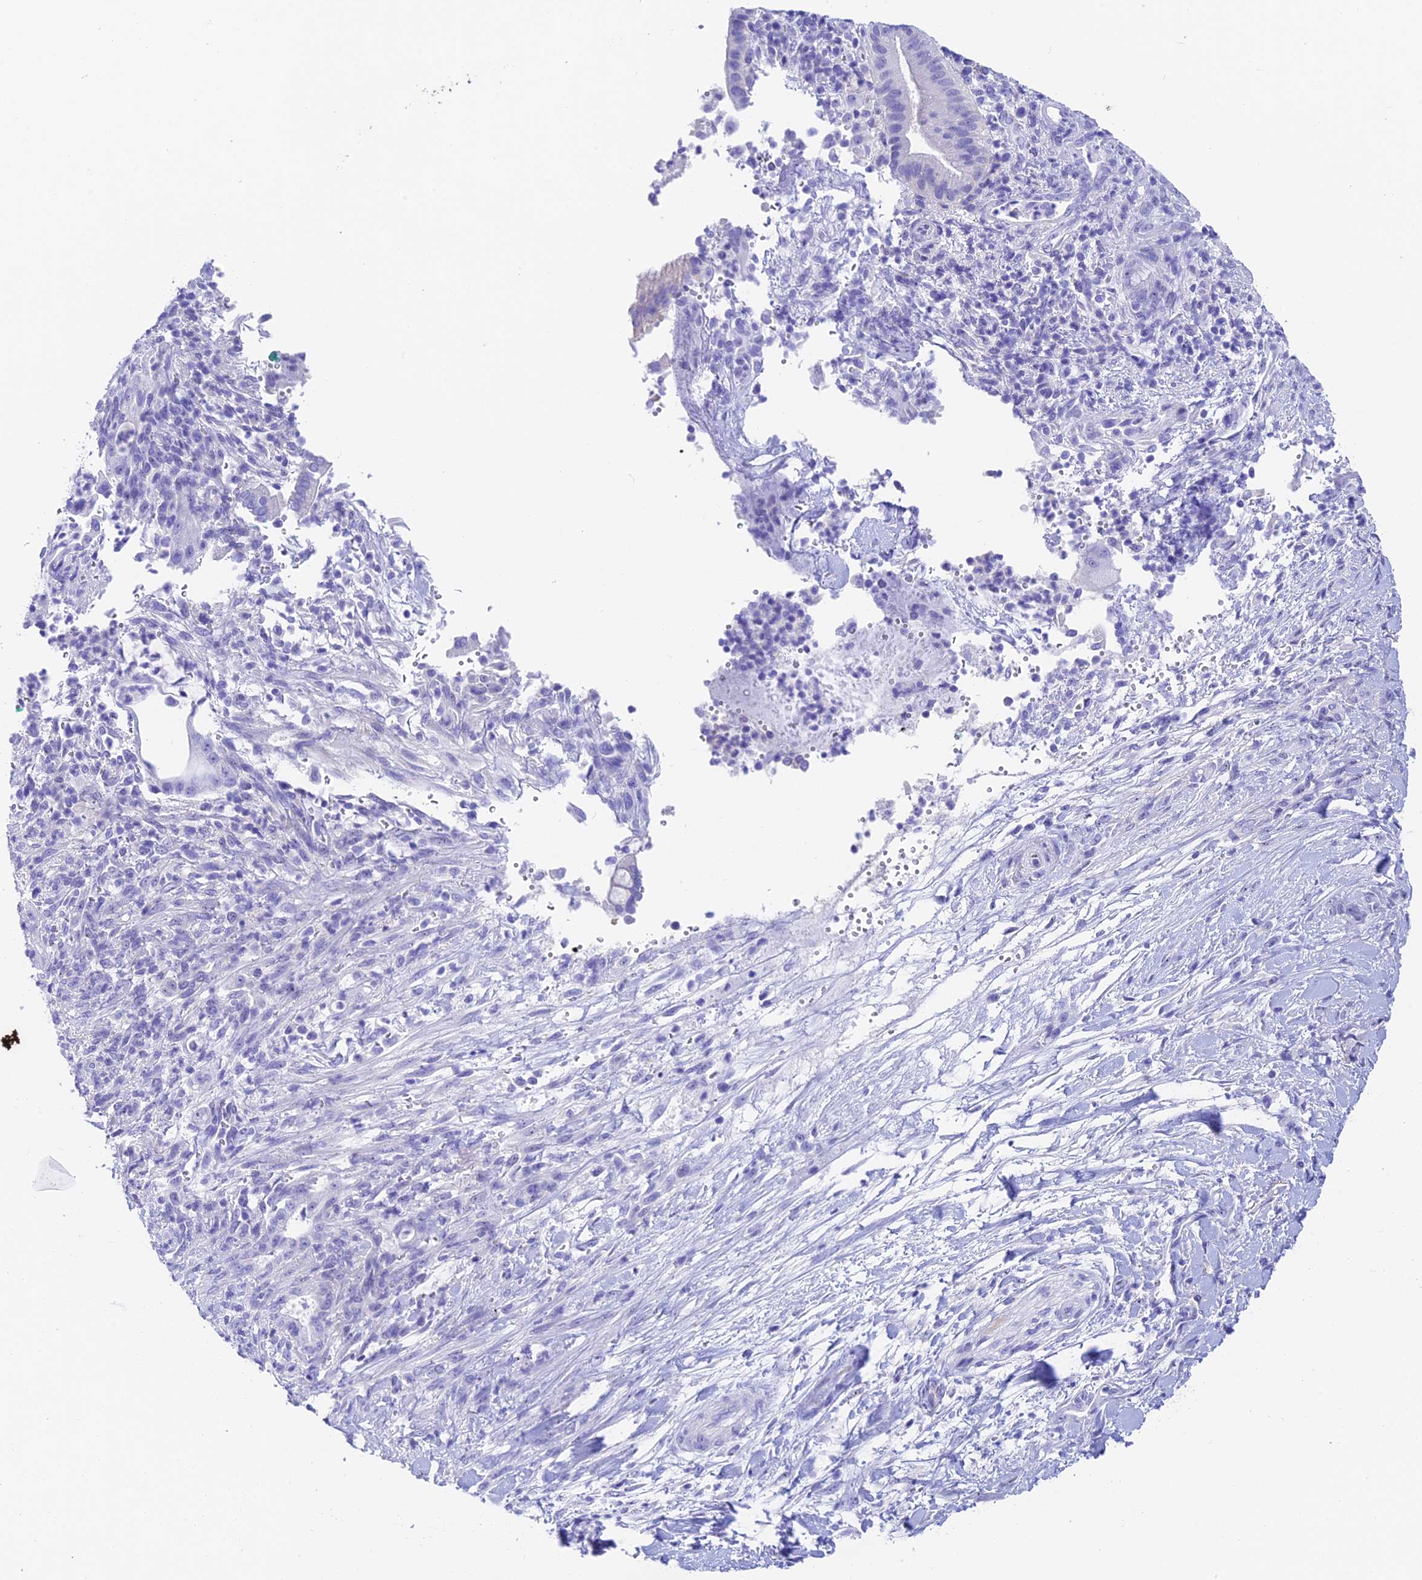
{"staining": {"intensity": "negative", "quantity": "none", "location": "none"}, "tissue": "pancreatic cancer", "cell_type": "Tumor cells", "image_type": "cancer", "snomed": [{"axis": "morphology", "description": "Normal tissue, NOS"}, {"axis": "morphology", "description": "Adenocarcinoma, NOS"}, {"axis": "topography", "description": "Pancreas"}], "caption": "Pancreatic cancer (adenocarcinoma) was stained to show a protein in brown. There is no significant staining in tumor cells. (DAB (3,3'-diaminobenzidine) immunohistochemistry (IHC) with hematoxylin counter stain).", "gene": "DUSP29", "patient": {"sex": "female", "age": 55}}